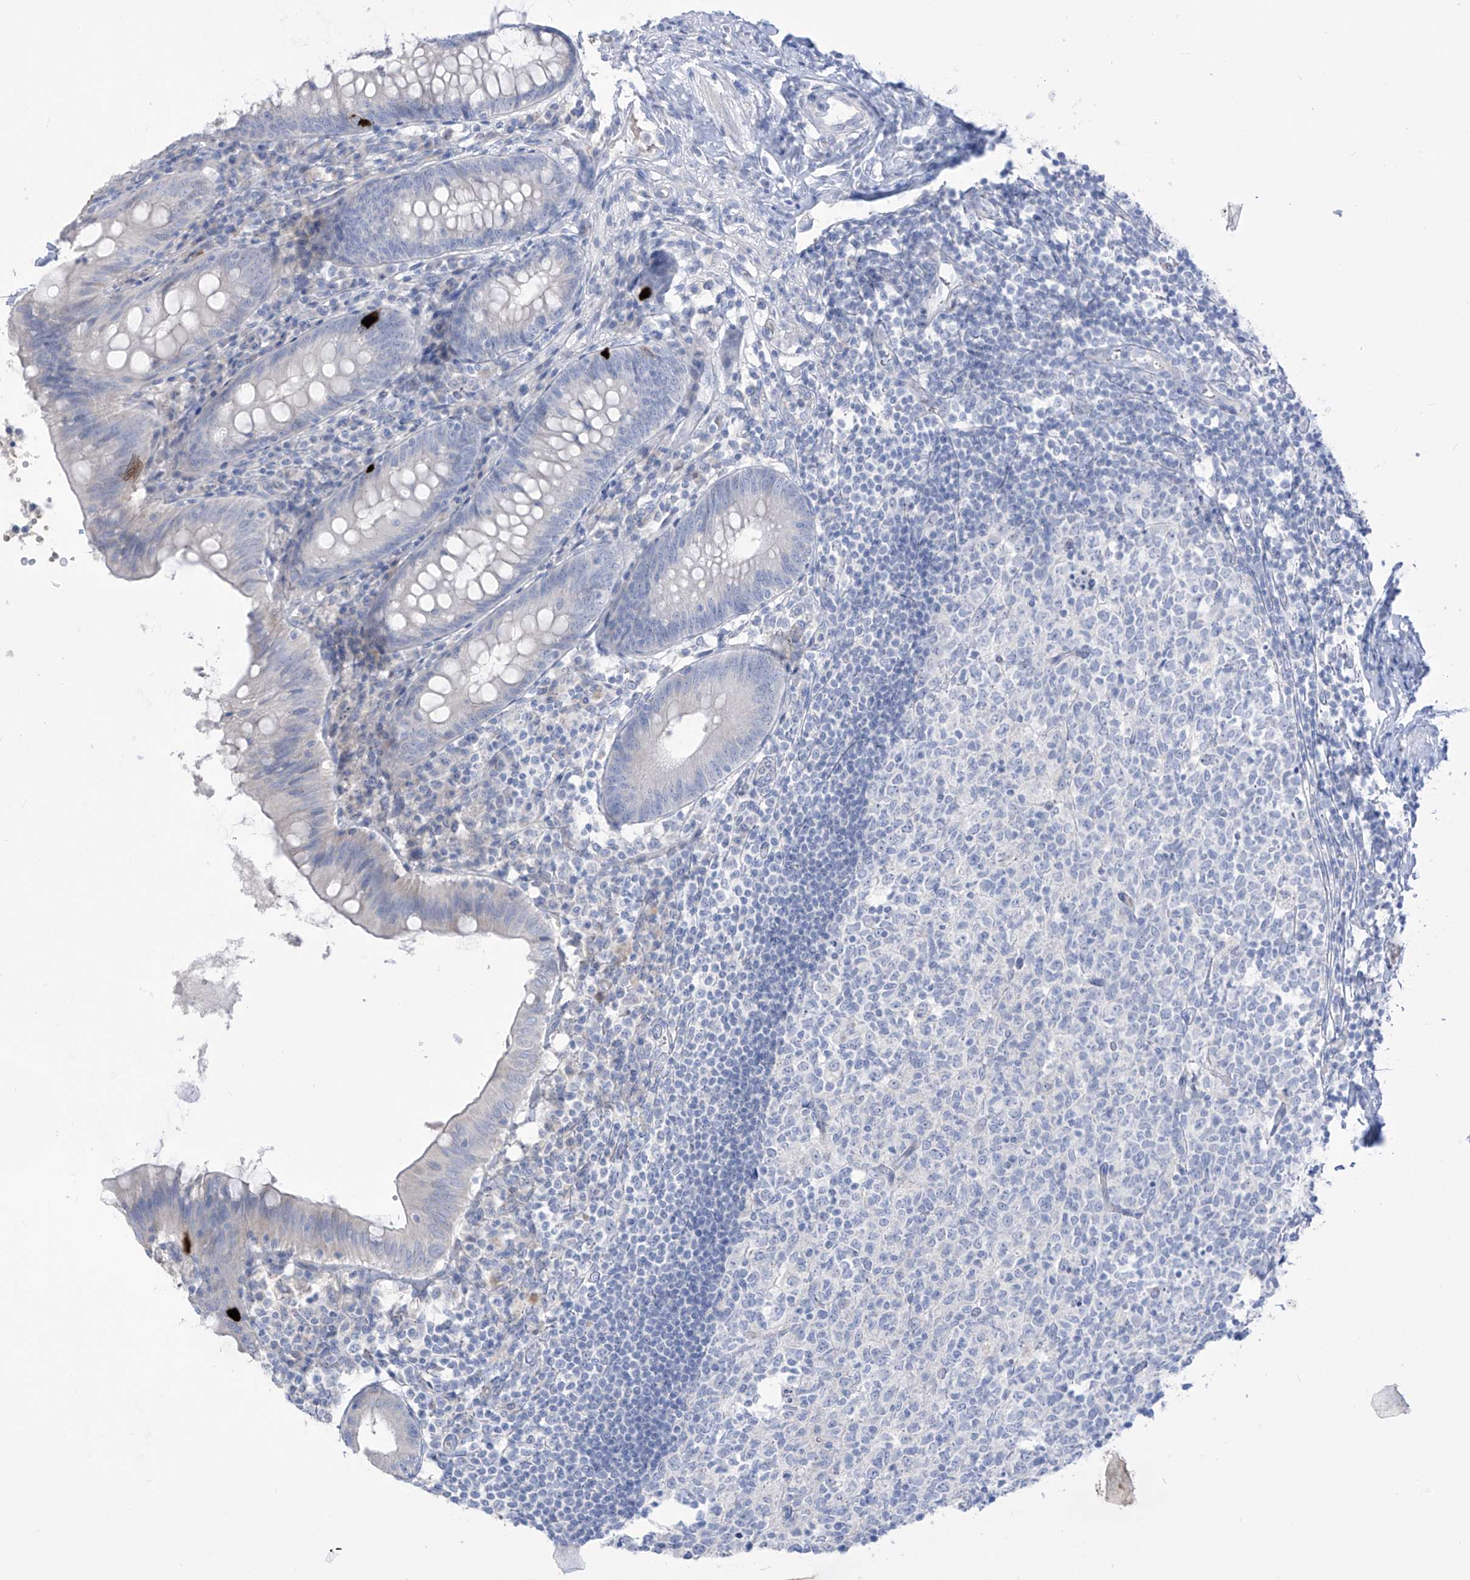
{"staining": {"intensity": "strong", "quantity": "<25%", "location": "cytoplasmic/membranous"}, "tissue": "appendix", "cell_type": "Glandular cells", "image_type": "normal", "snomed": [{"axis": "morphology", "description": "Normal tissue, NOS"}, {"axis": "topography", "description": "Appendix"}], "caption": "Appendix stained with IHC exhibits strong cytoplasmic/membranous staining in approximately <25% of glandular cells.", "gene": "ASPRV1", "patient": {"sex": "female", "age": 54}}